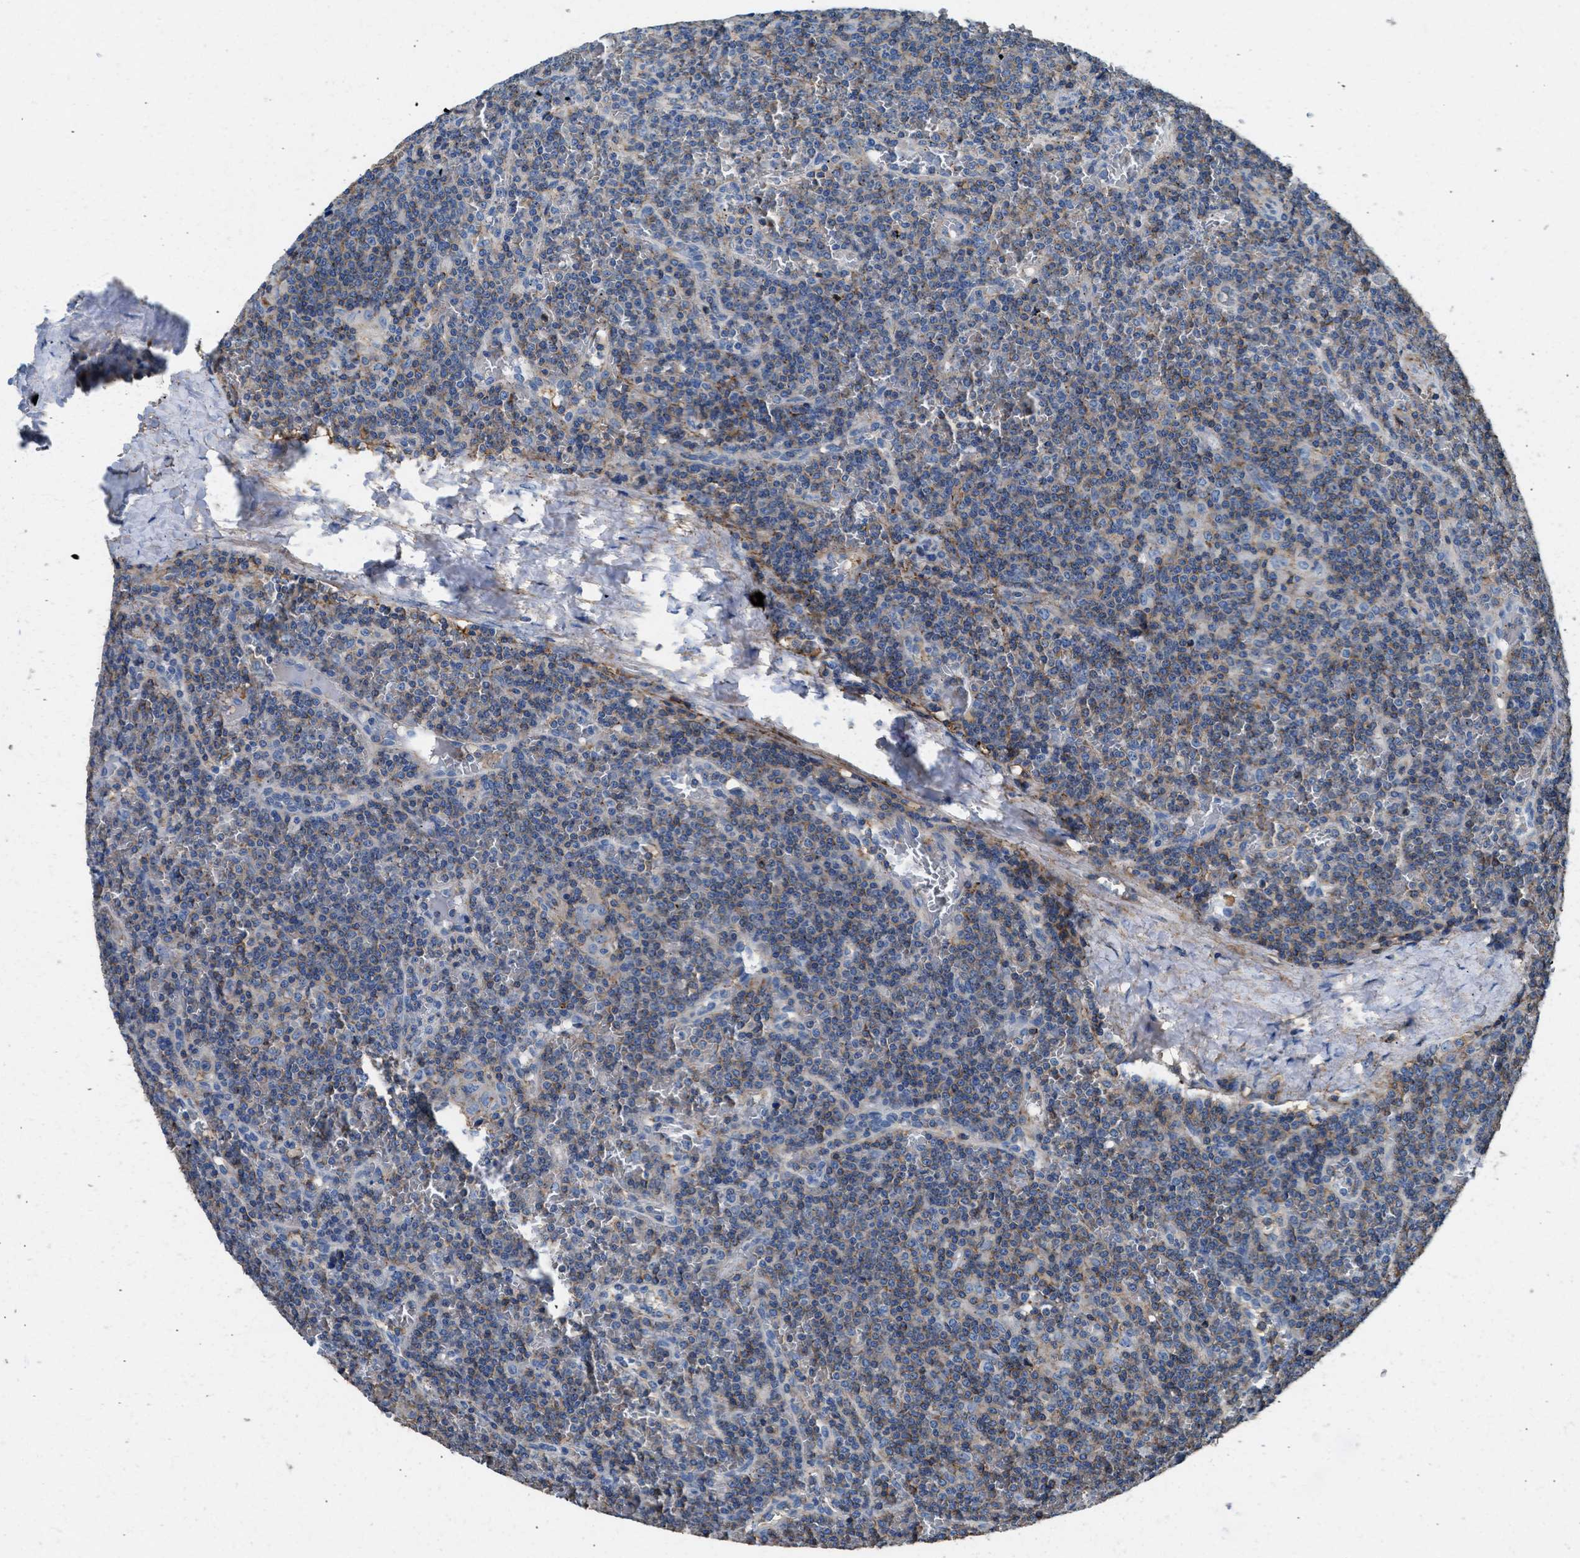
{"staining": {"intensity": "weak", "quantity": "25%-75%", "location": "cytoplasmic/membranous"}, "tissue": "lymphoma", "cell_type": "Tumor cells", "image_type": "cancer", "snomed": [{"axis": "morphology", "description": "Malignant lymphoma, non-Hodgkin's type, Low grade"}, {"axis": "topography", "description": "Spleen"}], "caption": "IHC histopathology image of neoplastic tissue: malignant lymphoma, non-Hodgkin's type (low-grade) stained using immunohistochemistry shows low levels of weak protein expression localized specifically in the cytoplasmic/membranous of tumor cells, appearing as a cytoplasmic/membranous brown color.", "gene": "KCNQ4", "patient": {"sex": "female", "age": 19}}